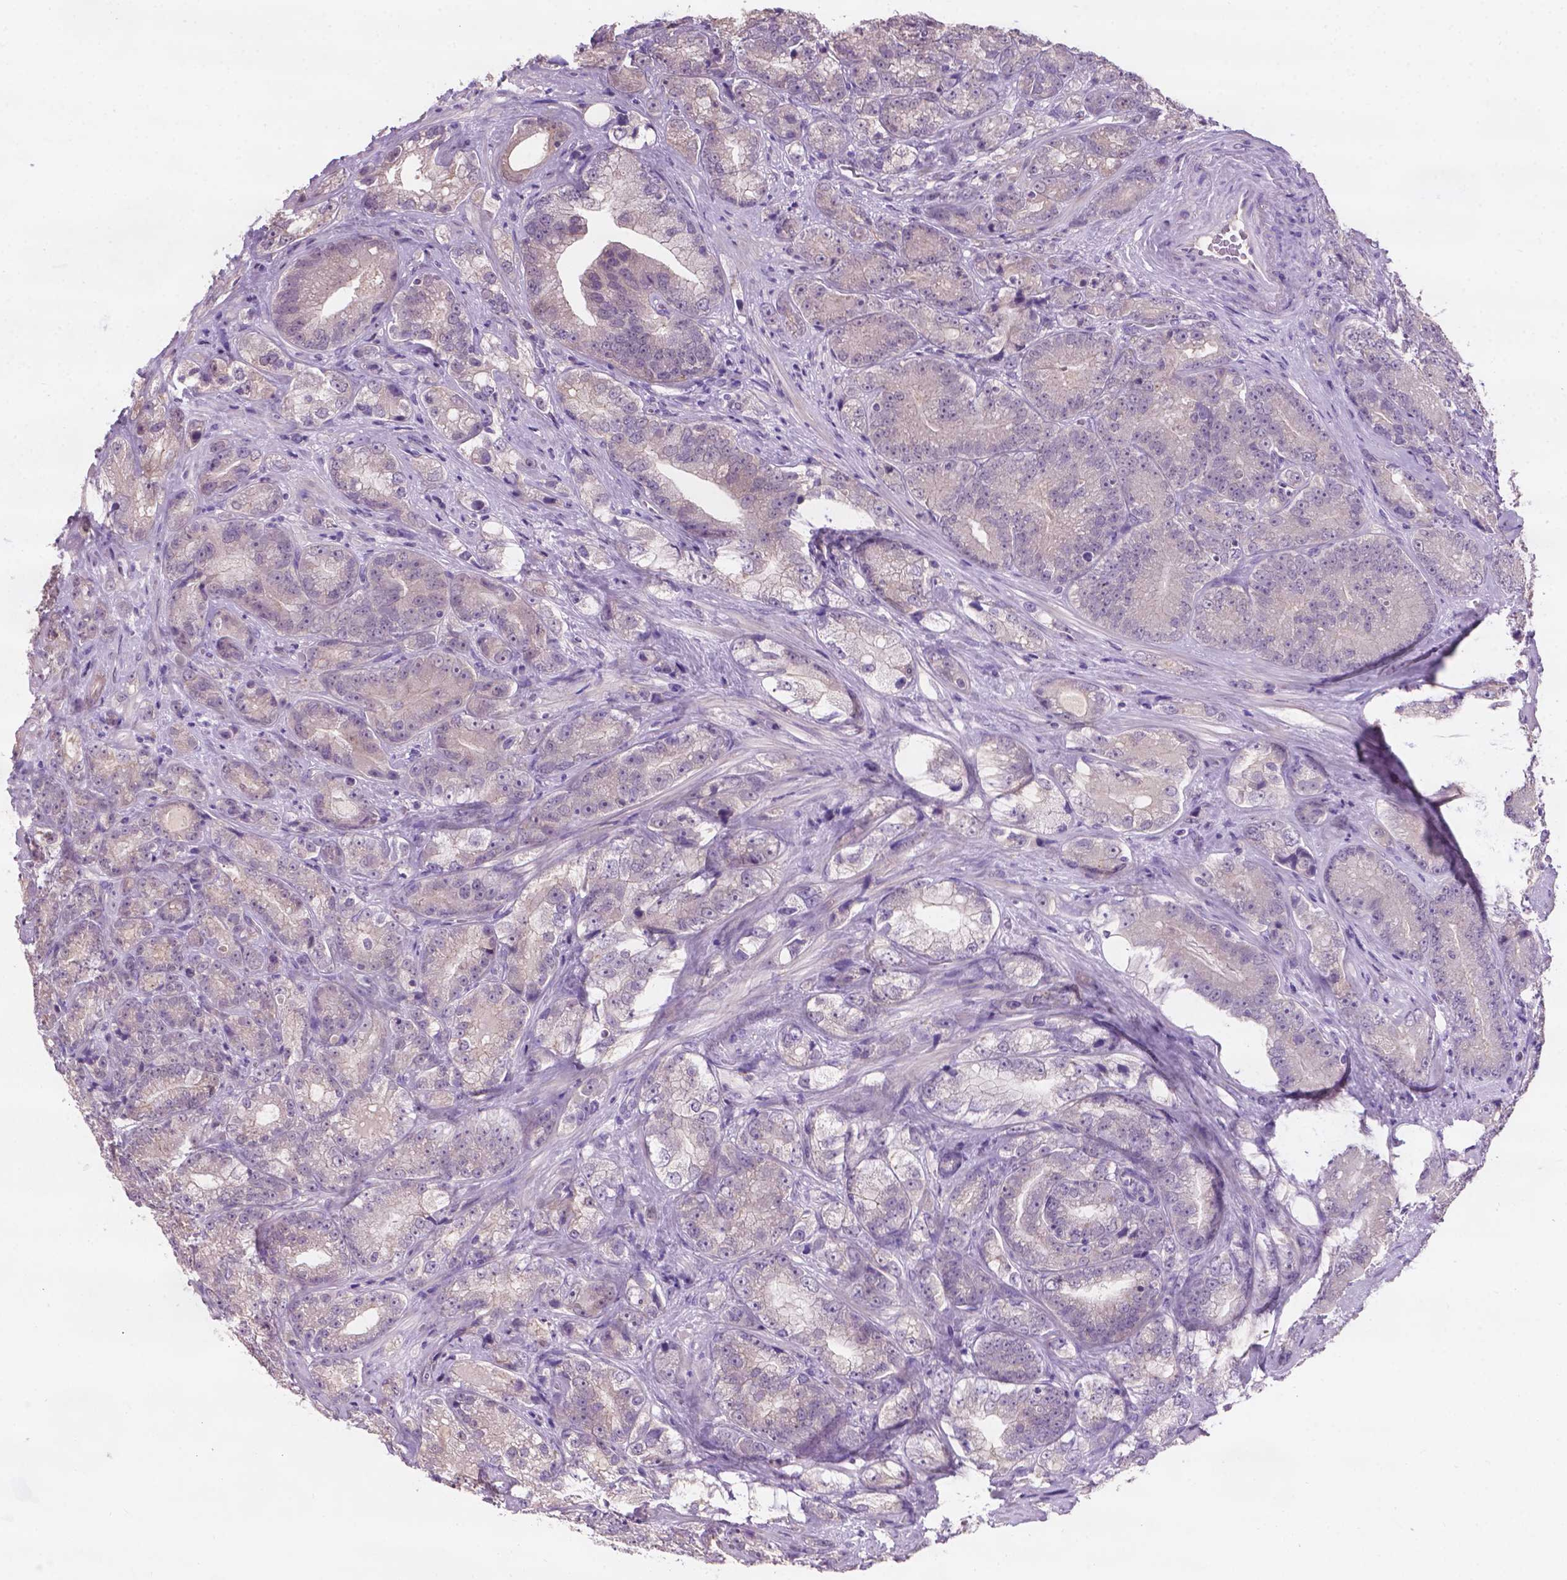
{"staining": {"intensity": "negative", "quantity": "none", "location": "none"}, "tissue": "prostate cancer", "cell_type": "Tumor cells", "image_type": "cancer", "snomed": [{"axis": "morphology", "description": "Adenocarcinoma, NOS"}, {"axis": "topography", "description": "Prostate"}], "caption": "Immunohistochemistry of prostate cancer exhibits no positivity in tumor cells. The staining was performed using DAB to visualize the protein expression in brown, while the nuclei were stained in blue with hematoxylin (Magnification: 20x).", "gene": "GXYLT2", "patient": {"sex": "male", "age": 63}}